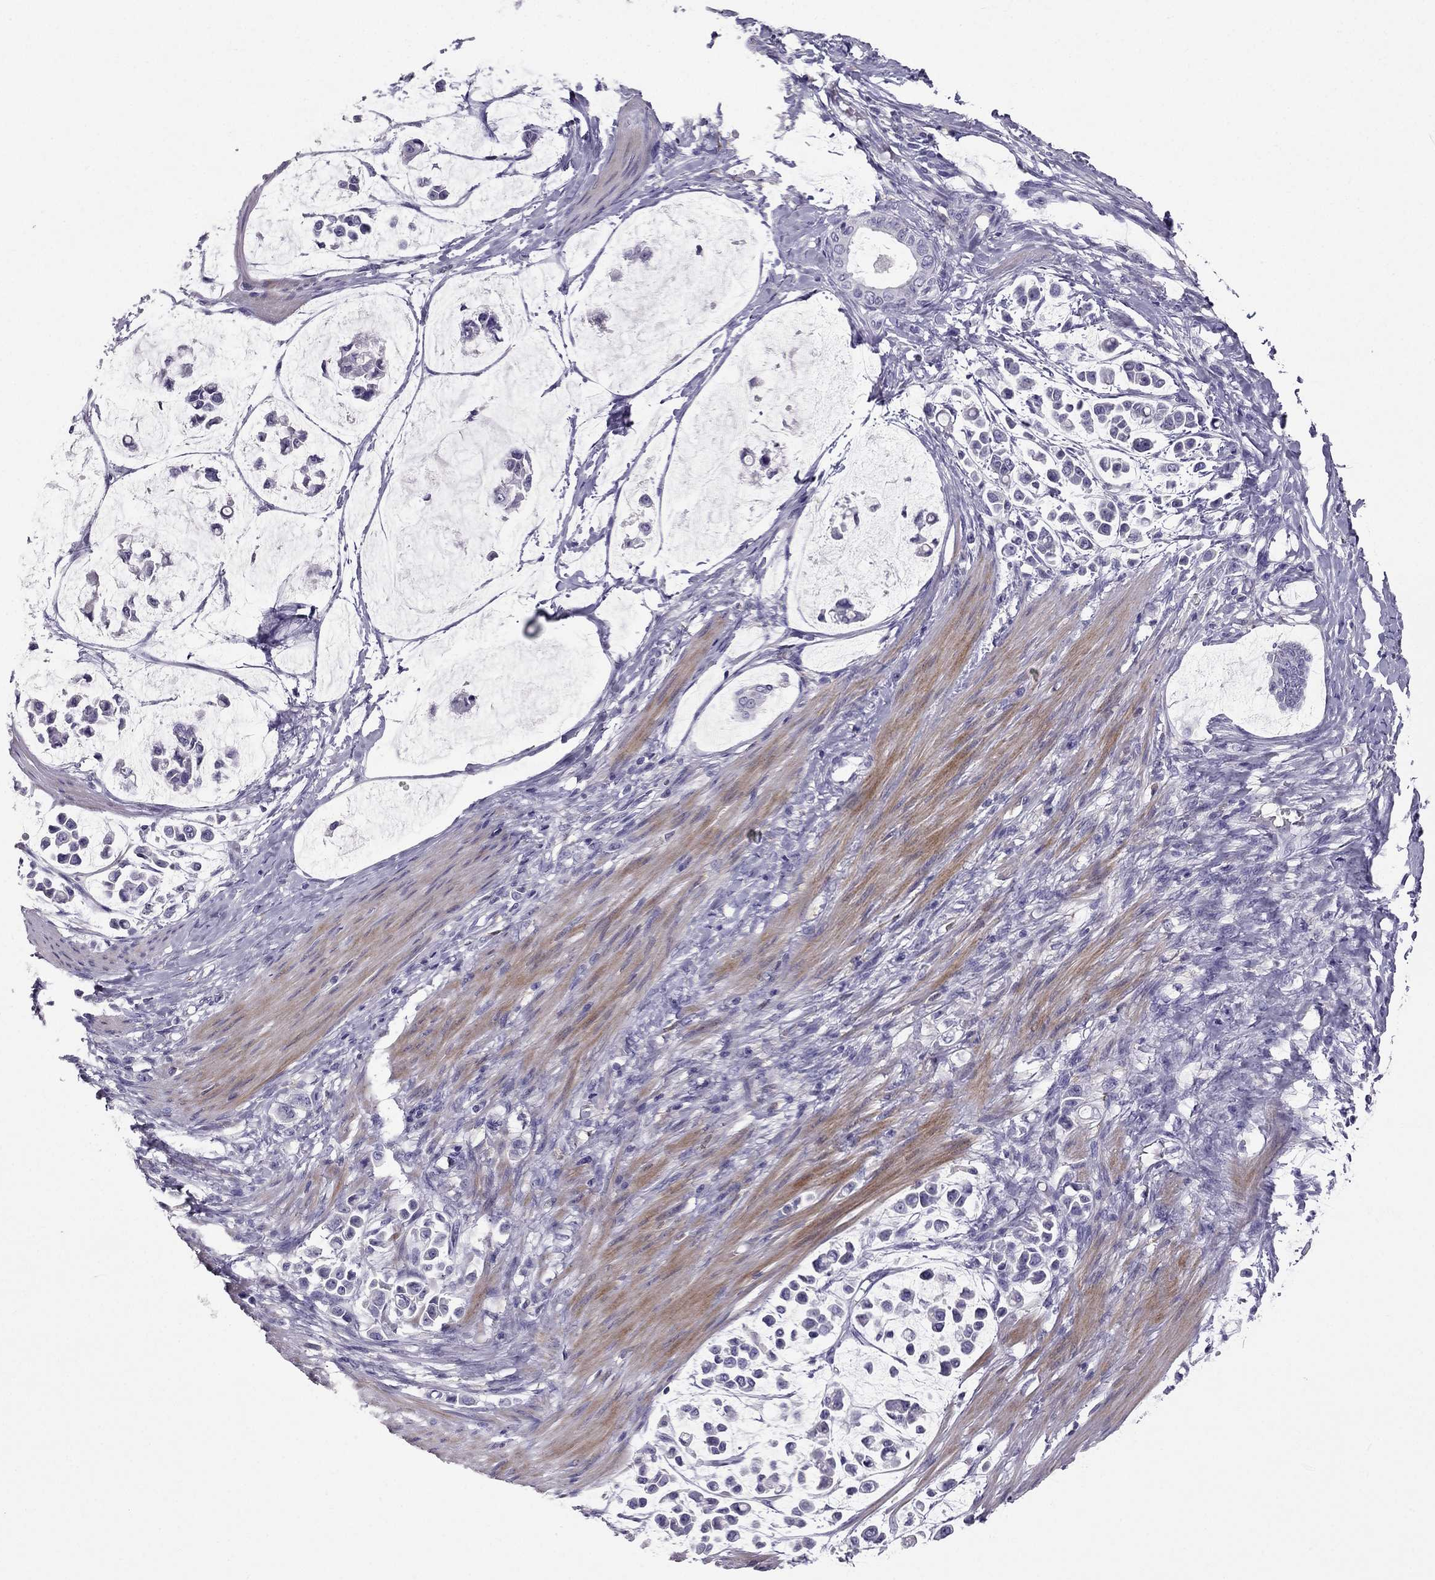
{"staining": {"intensity": "negative", "quantity": "none", "location": "none"}, "tissue": "stomach cancer", "cell_type": "Tumor cells", "image_type": "cancer", "snomed": [{"axis": "morphology", "description": "Adenocarcinoma, NOS"}, {"axis": "topography", "description": "Stomach"}], "caption": "Micrograph shows no protein staining in tumor cells of adenocarcinoma (stomach) tissue. (Brightfield microscopy of DAB immunohistochemistry (IHC) at high magnification).", "gene": "LMTK3", "patient": {"sex": "male", "age": 82}}